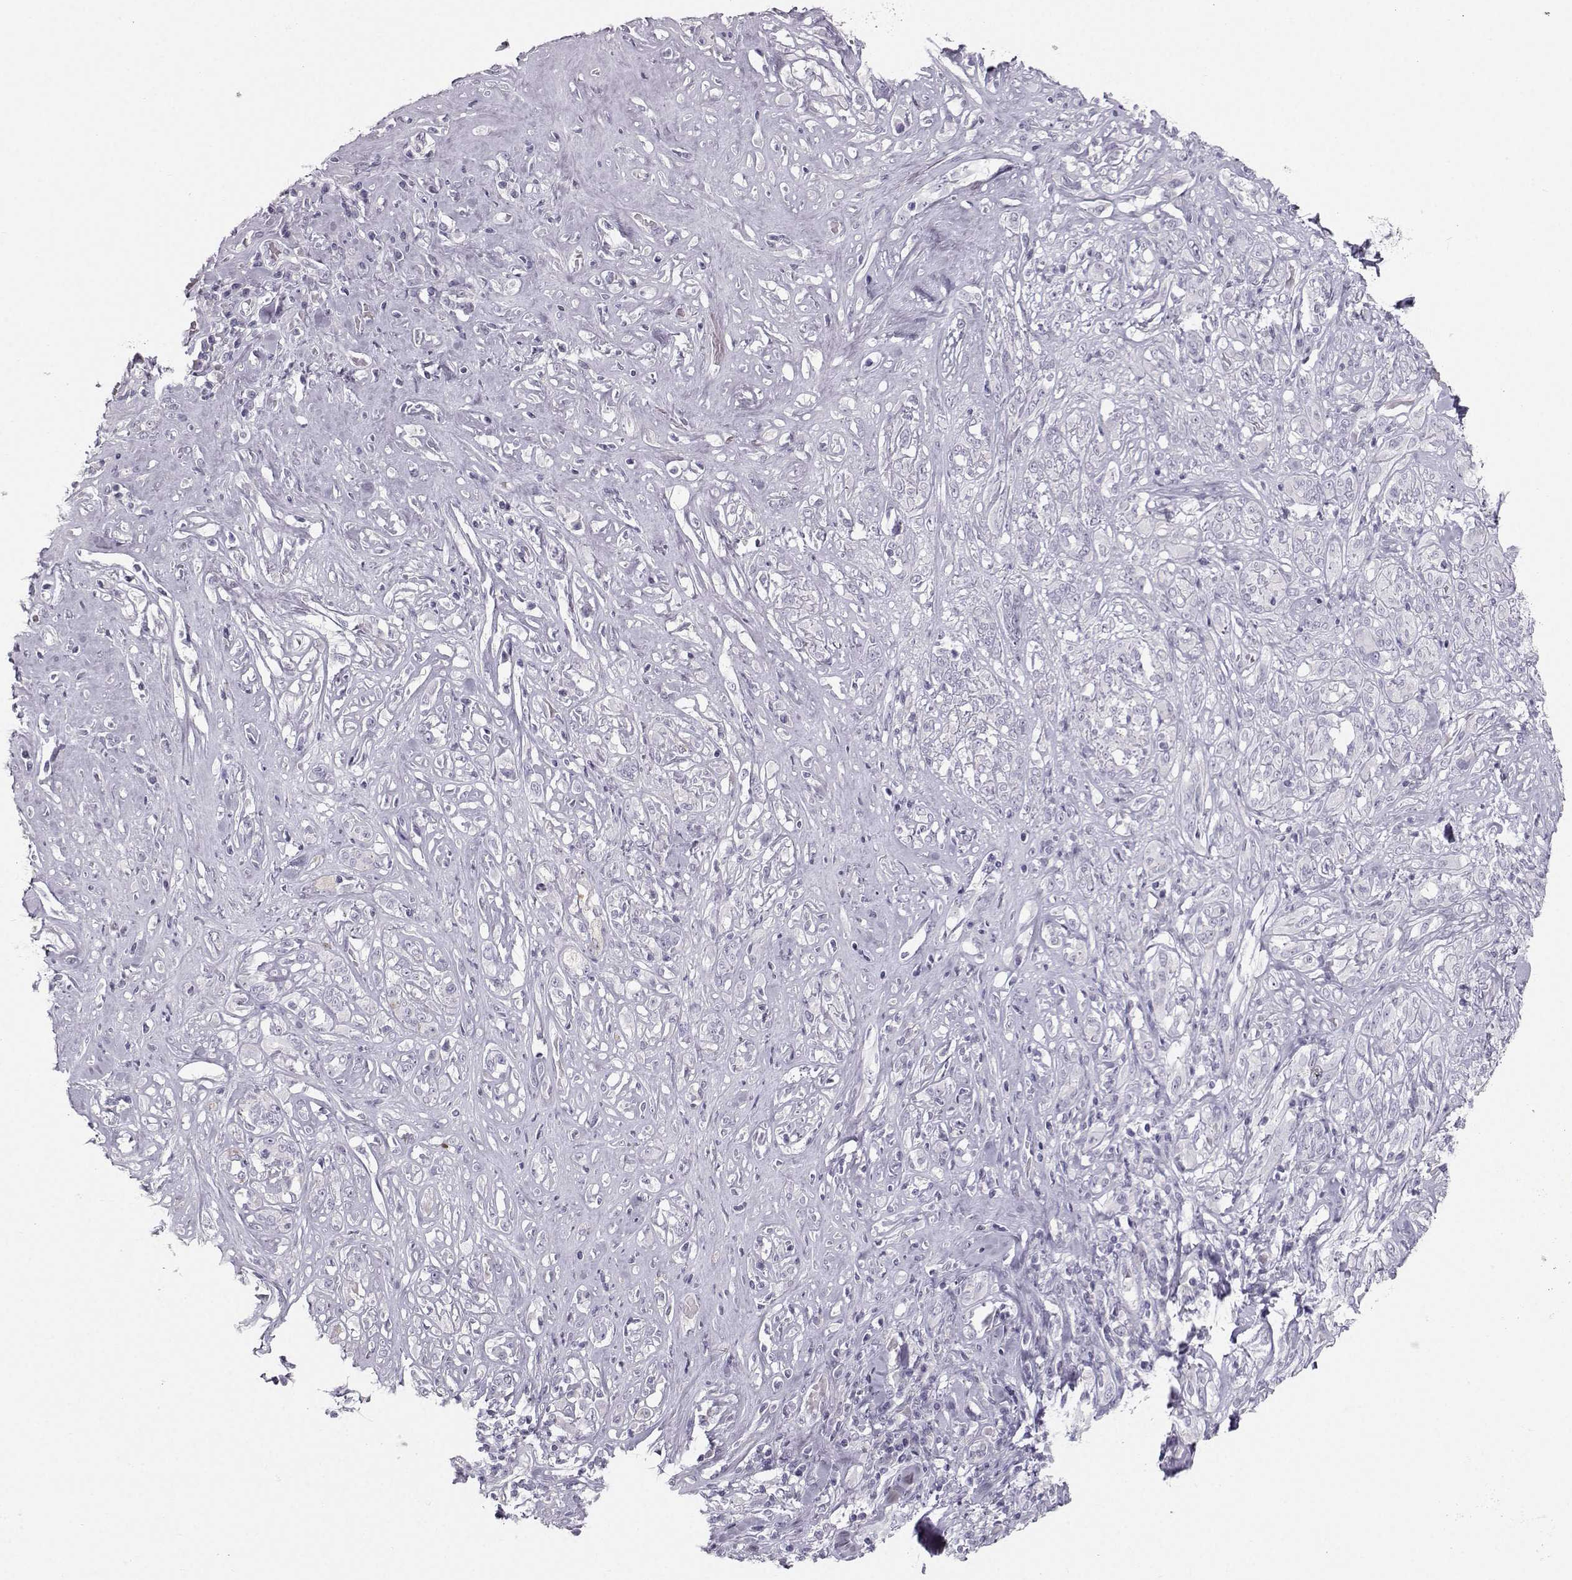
{"staining": {"intensity": "negative", "quantity": "none", "location": "none"}, "tissue": "melanoma", "cell_type": "Tumor cells", "image_type": "cancer", "snomed": [{"axis": "morphology", "description": "Malignant melanoma, NOS"}, {"axis": "topography", "description": "Skin"}], "caption": "A histopathology image of melanoma stained for a protein demonstrates no brown staining in tumor cells.", "gene": "CASR", "patient": {"sex": "female", "age": 91}}